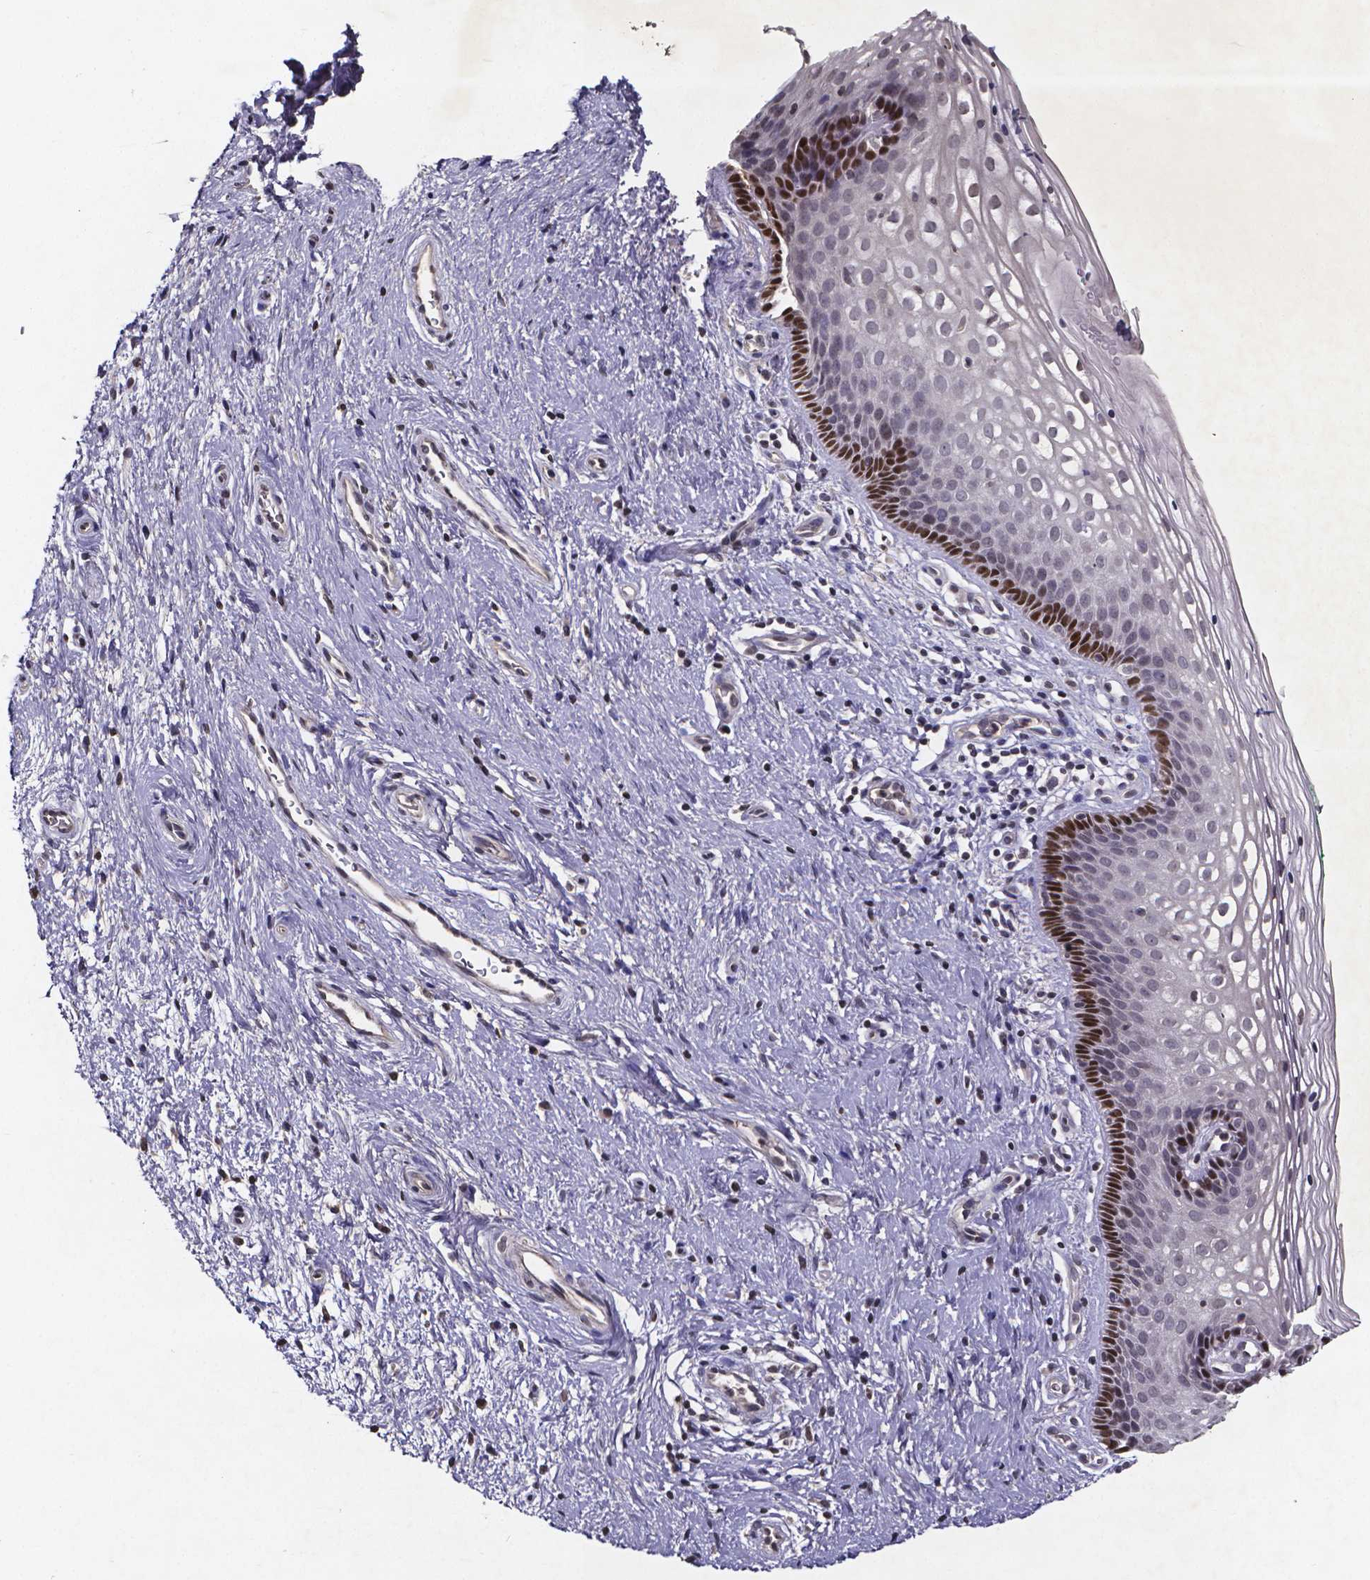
{"staining": {"intensity": "negative", "quantity": "none", "location": "none"}, "tissue": "cervix", "cell_type": "Glandular cells", "image_type": "normal", "snomed": [{"axis": "morphology", "description": "Normal tissue, NOS"}, {"axis": "topography", "description": "Cervix"}], "caption": "IHC micrograph of unremarkable cervix: human cervix stained with DAB demonstrates no significant protein expression in glandular cells. (Stains: DAB (3,3'-diaminobenzidine) immunohistochemistry (IHC) with hematoxylin counter stain, Microscopy: brightfield microscopy at high magnification).", "gene": "TP73", "patient": {"sex": "female", "age": 34}}